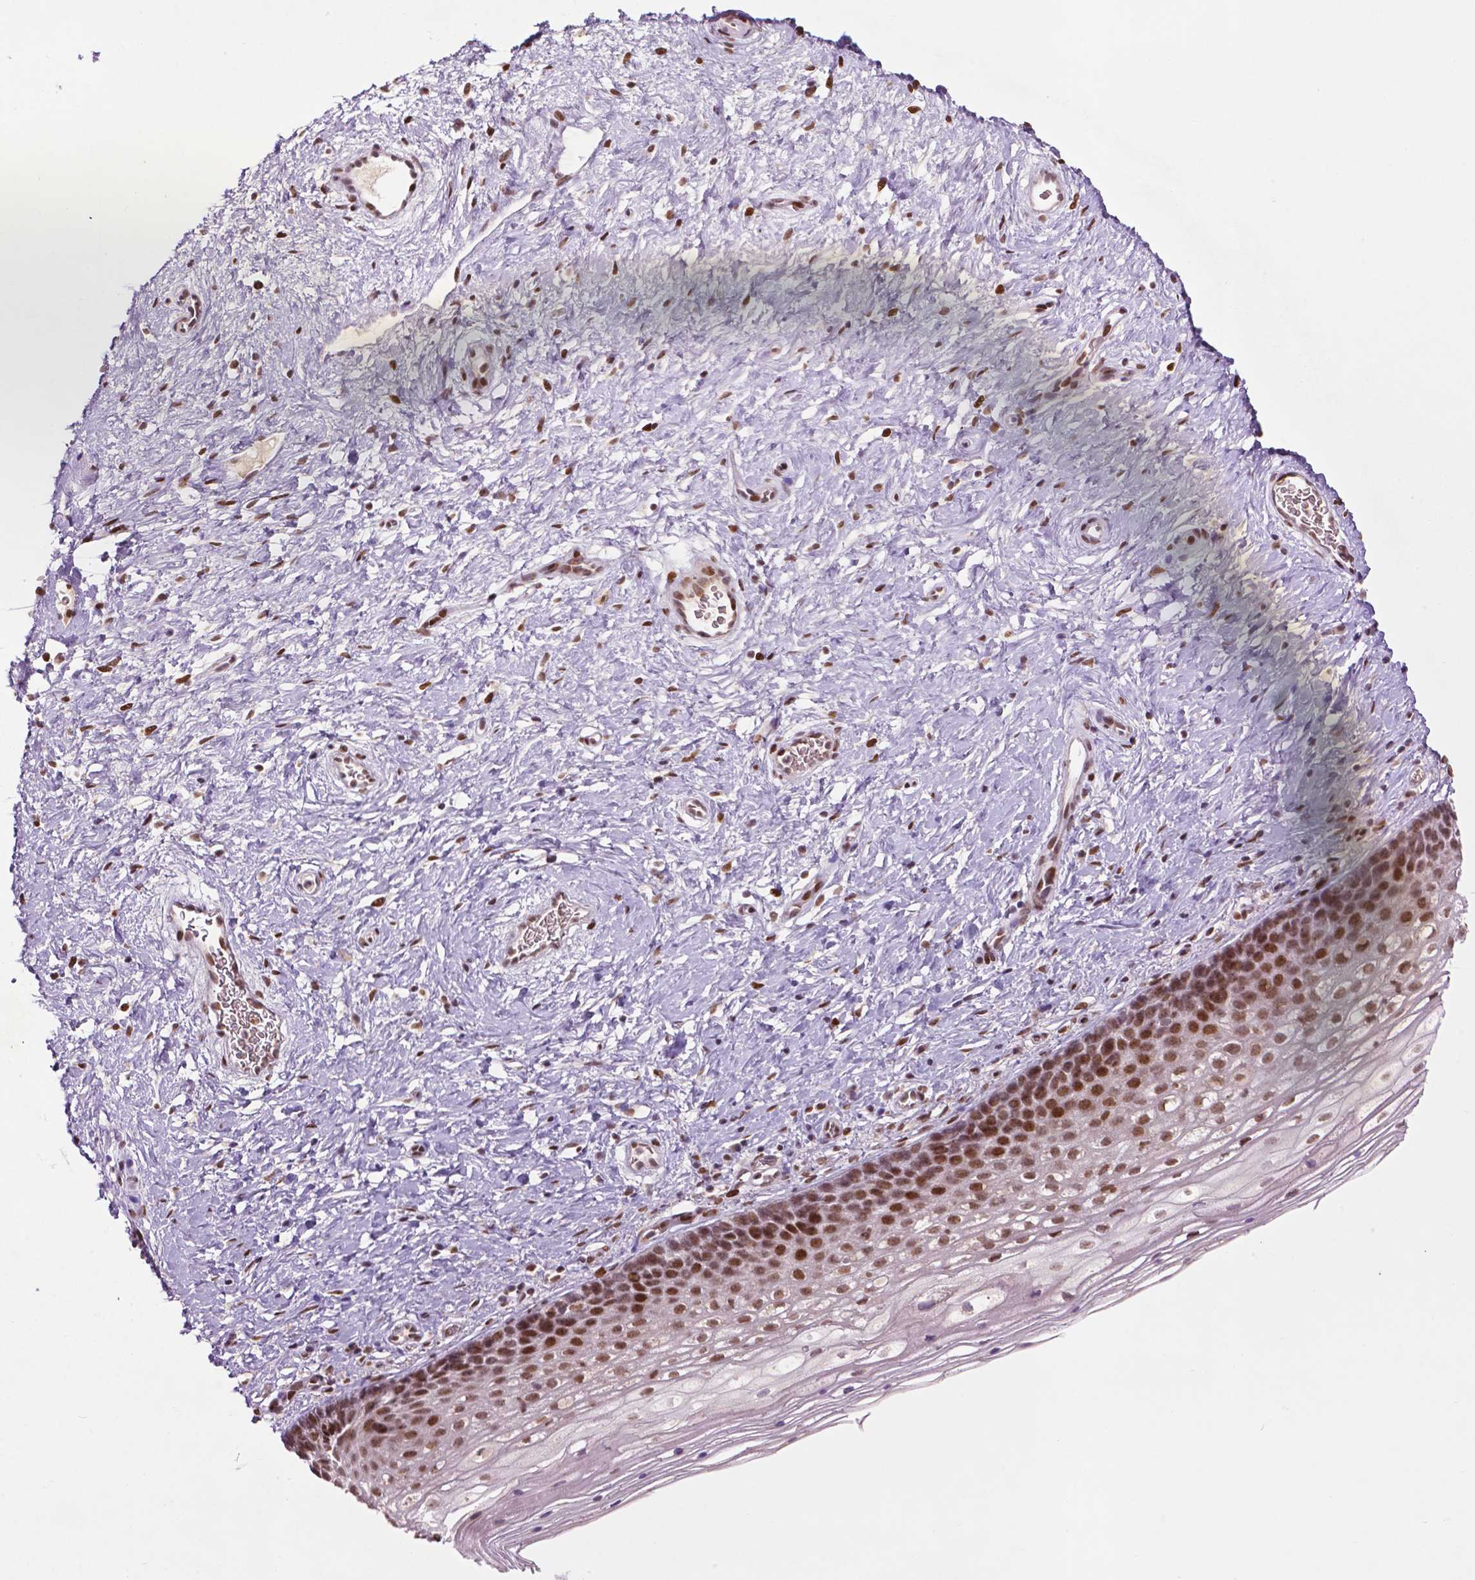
{"staining": {"intensity": "moderate", "quantity": ">75%", "location": "nuclear"}, "tissue": "cervix", "cell_type": "Glandular cells", "image_type": "normal", "snomed": [{"axis": "morphology", "description": "Normal tissue, NOS"}, {"axis": "topography", "description": "Cervix"}], "caption": "Immunohistochemical staining of normal human cervix shows medium levels of moderate nuclear expression in about >75% of glandular cells.", "gene": "ZNF41", "patient": {"sex": "female", "age": 34}}